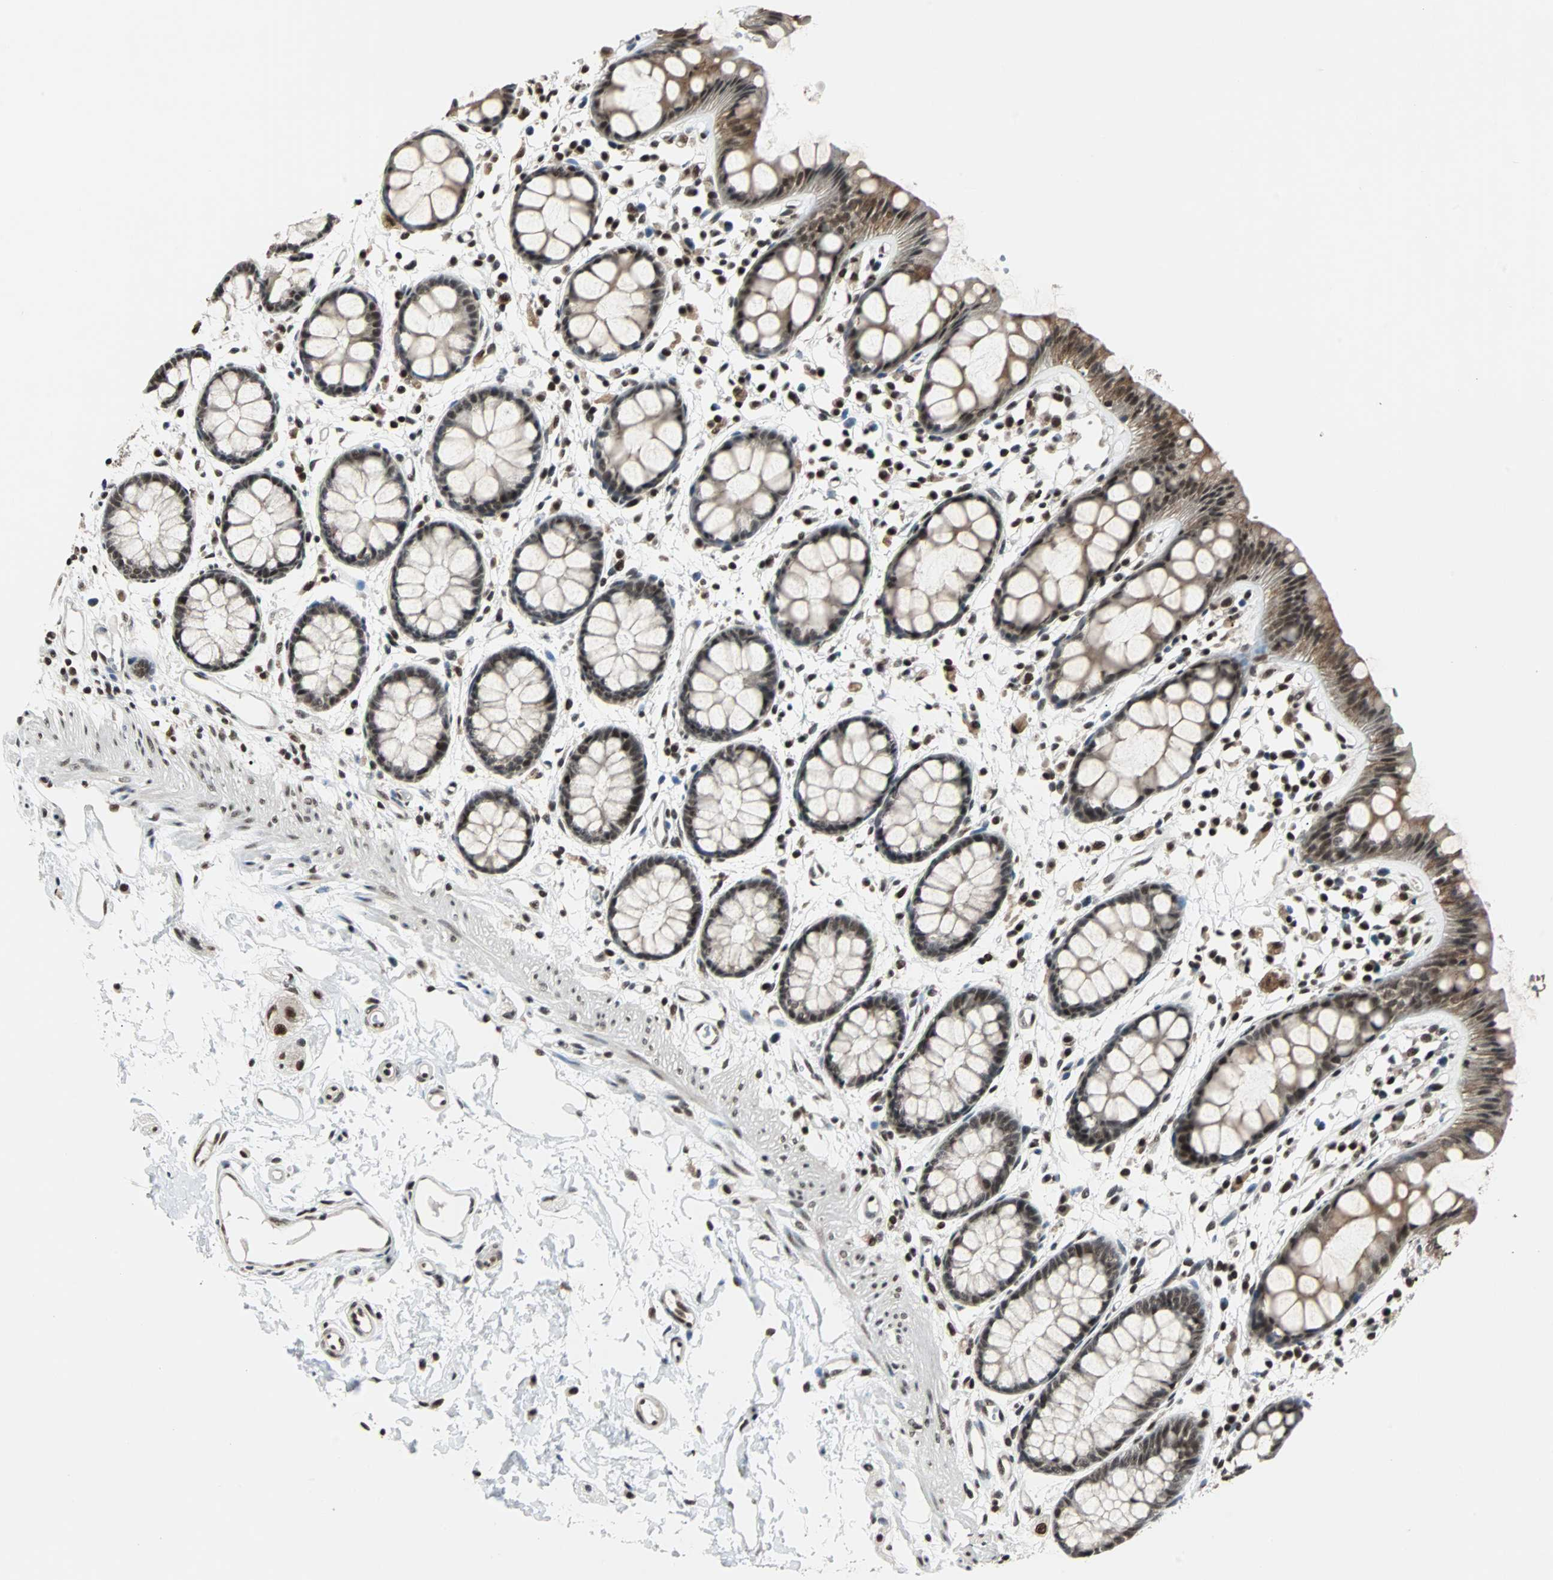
{"staining": {"intensity": "weak", "quantity": ">75%", "location": "cytoplasmic/membranous,nuclear"}, "tissue": "rectum", "cell_type": "Glandular cells", "image_type": "normal", "snomed": [{"axis": "morphology", "description": "Normal tissue, NOS"}, {"axis": "topography", "description": "Rectum"}], "caption": "Glandular cells demonstrate low levels of weak cytoplasmic/membranous,nuclear positivity in about >75% of cells in benign rectum. (DAB (3,3'-diaminobenzidine) IHC with brightfield microscopy, high magnification).", "gene": "TERF2IP", "patient": {"sex": "female", "age": 66}}